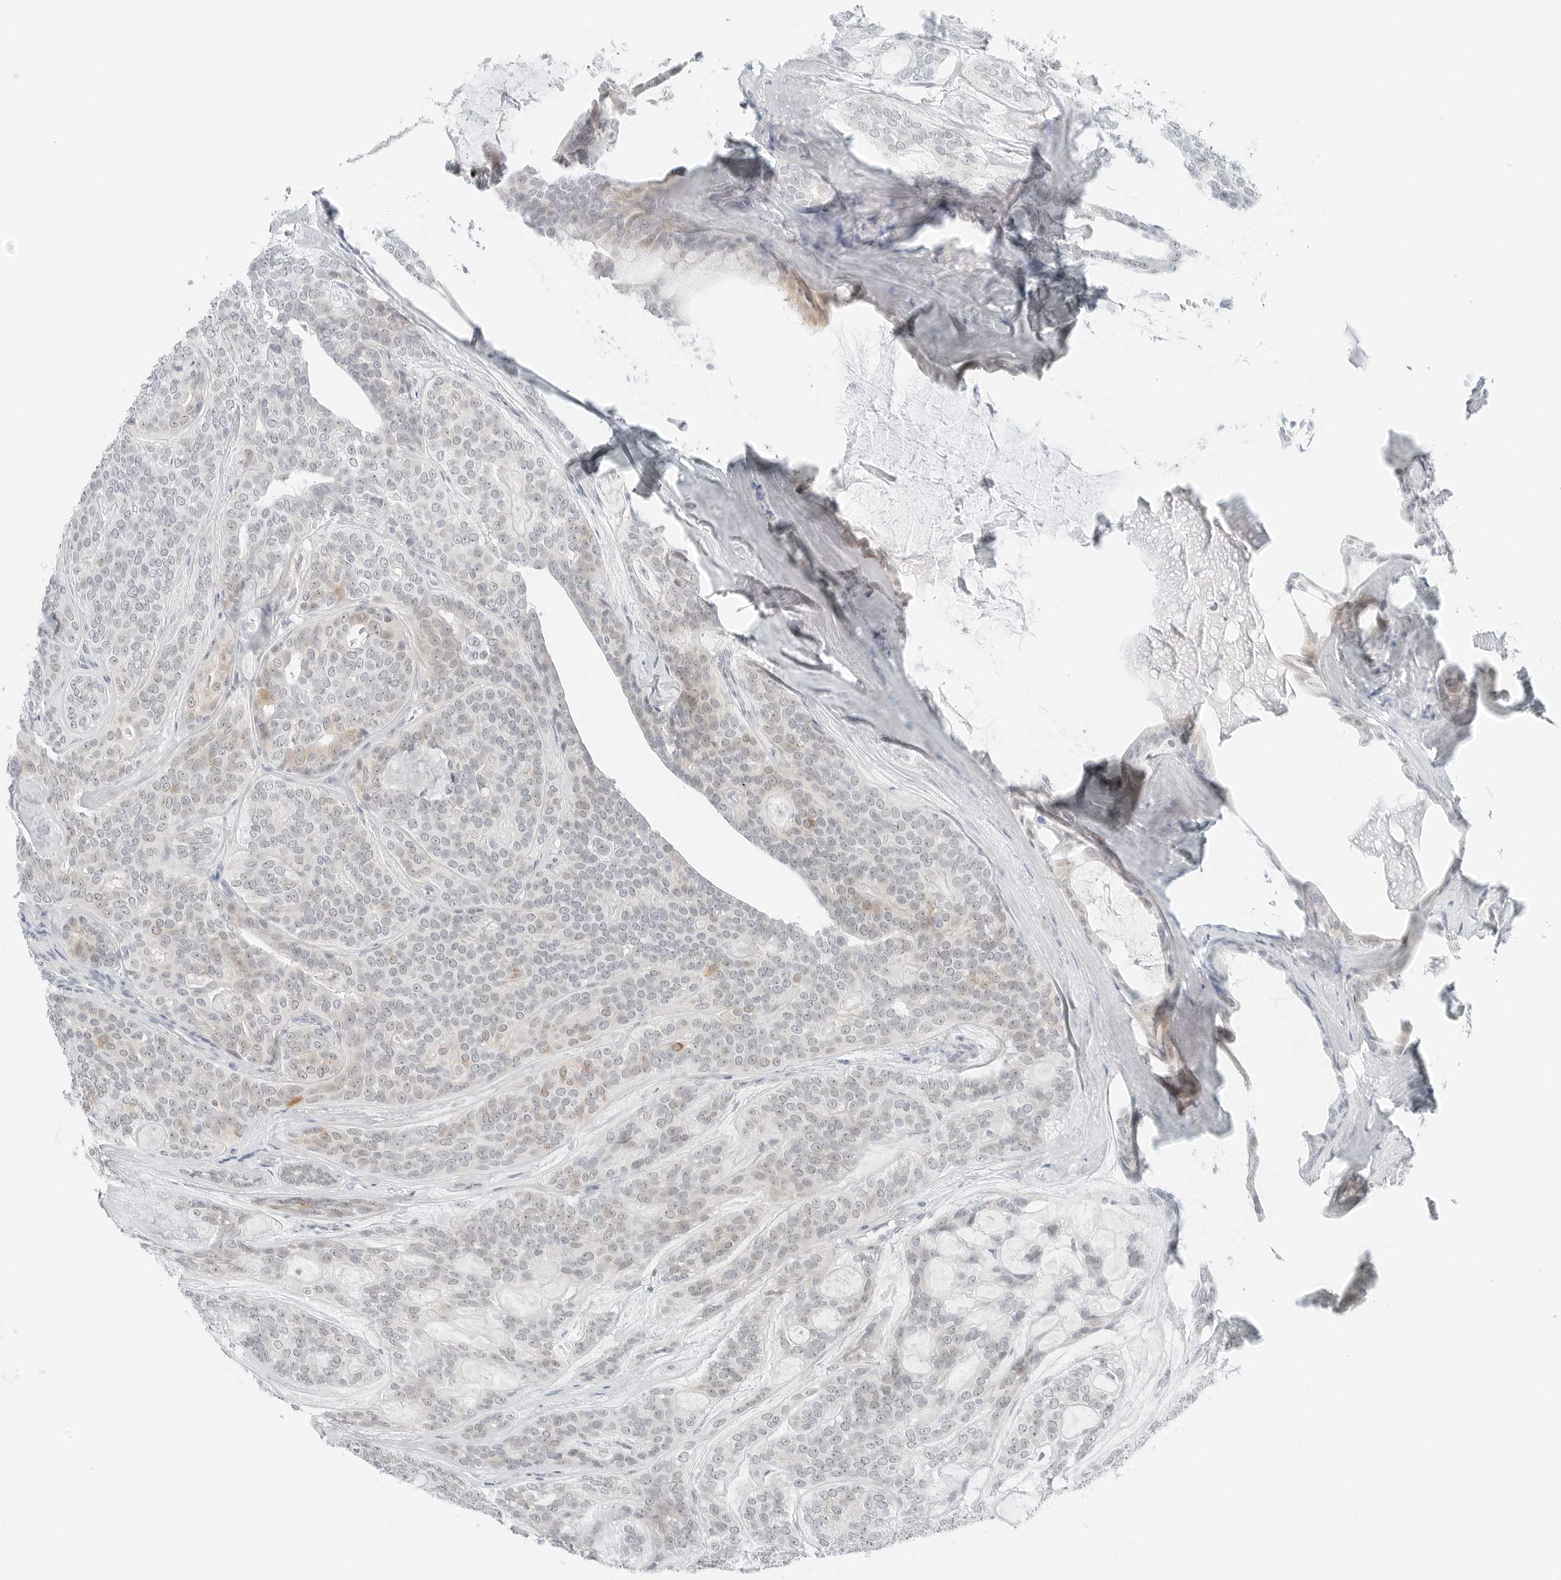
{"staining": {"intensity": "weak", "quantity": "<25%", "location": "cytoplasmic/membranous"}, "tissue": "head and neck cancer", "cell_type": "Tumor cells", "image_type": "cancer", "snomed": [{"axis": "morphology", "description": "Adenocarcinoma, NOS"}, {"axis": "topography", "description": "Head-Neck"}], "caption": "An image of head and neck adenocarcinoma stained for a protein demonstrates no brown staining in tumor cells.", "gene": "CCSAP", "patient": {"sex": "male", "age": 66}}